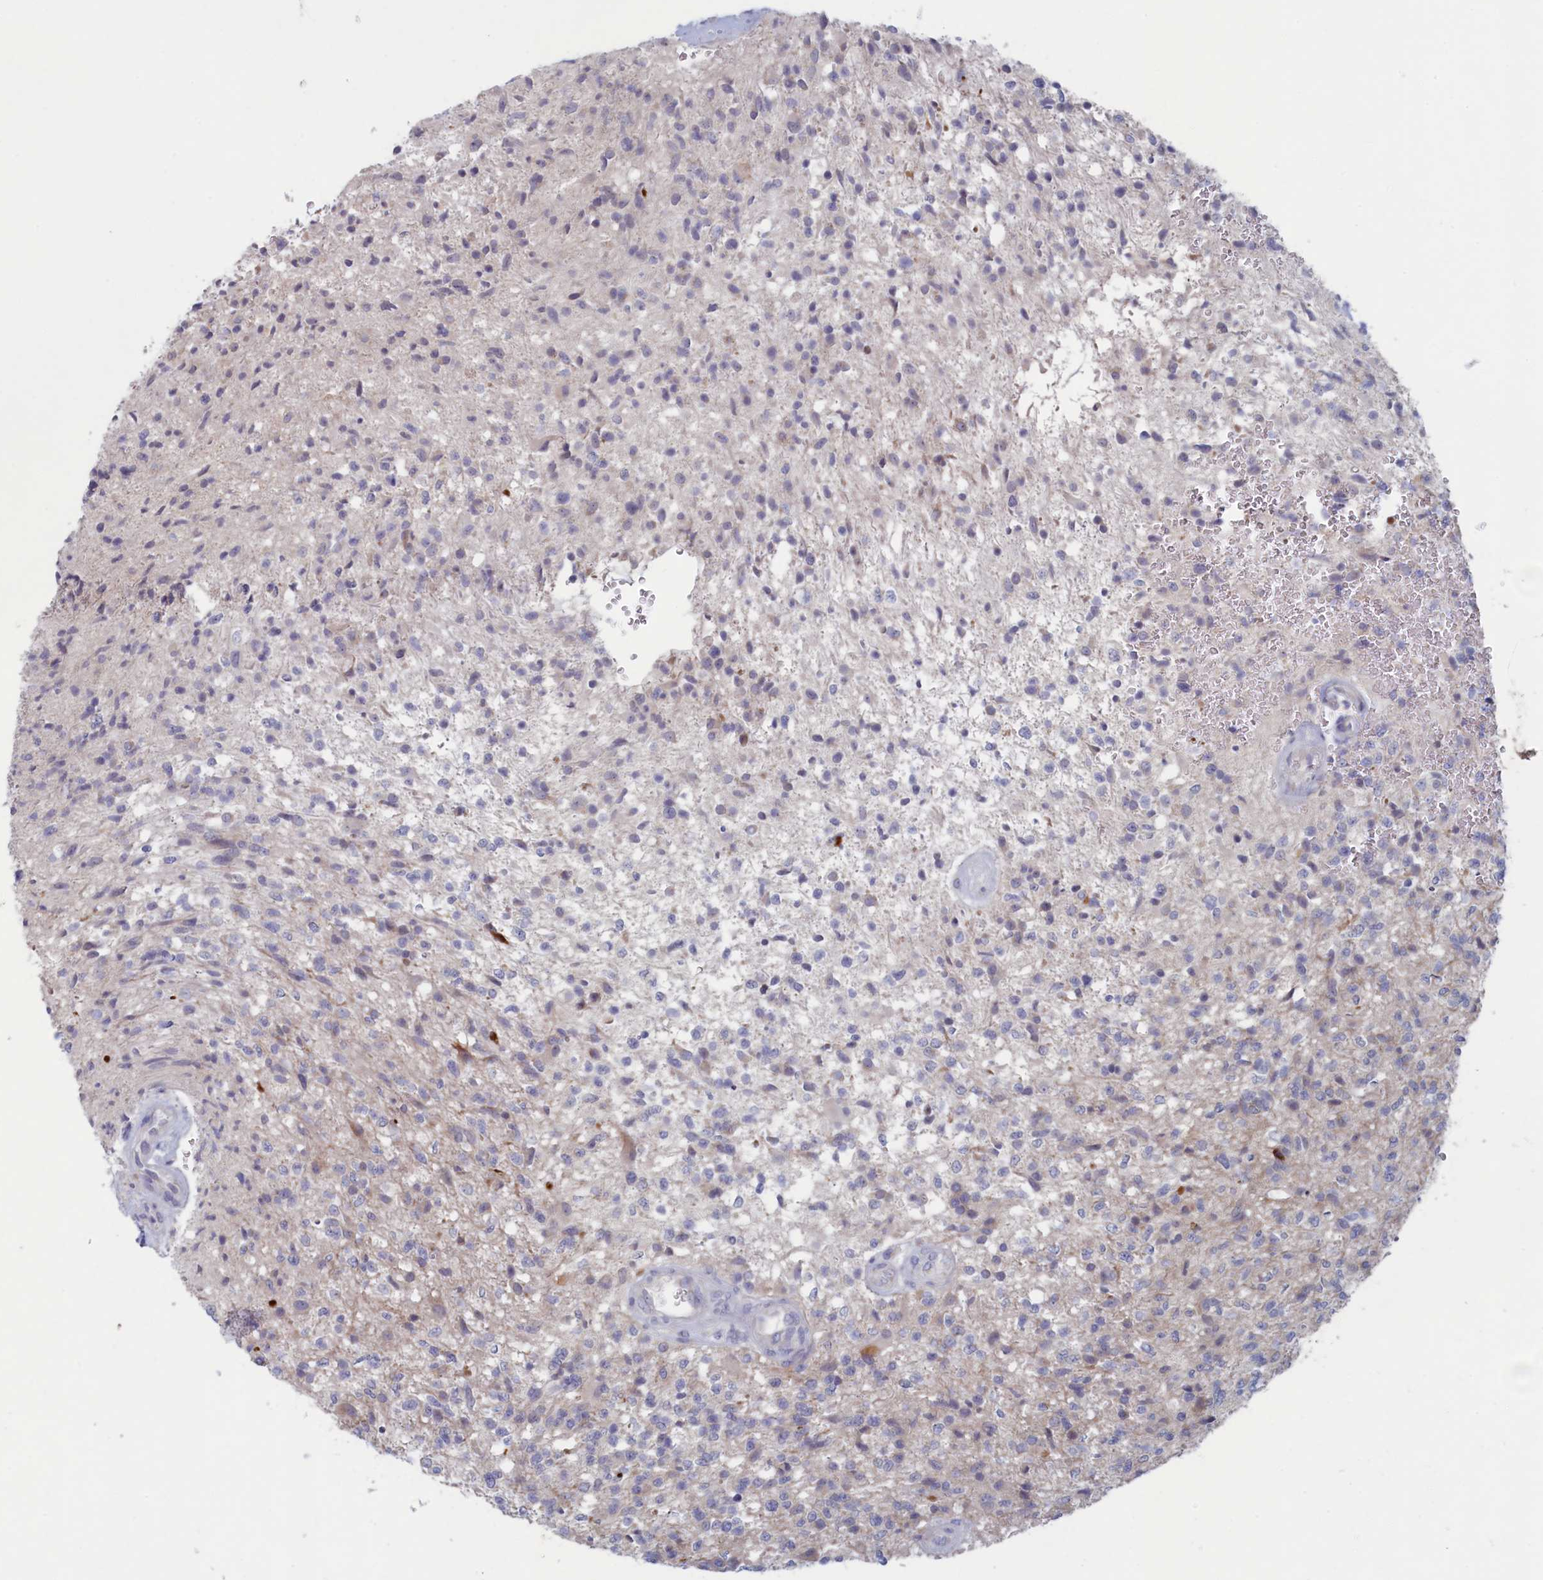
{"staining": {"intensity": "negative", "quantity": "none", "location": "none"}, "tissue": "glioma", "cell_type": "Tumor cells", "image_type": "cancer", "snomed": [{"axis": "morphology", "description": "Glioma, malignant, High grade"}, {"axis": "topography", "description": "Brain"}], "caption": "Immunohistochemistry (IHC) micrograph of neoplastic tissue: human glioma stained with DAB exhibits no significant protein staining in tumor cells.", "gene": "WDR76", "patient": {"sex": "male", "age": 56}}